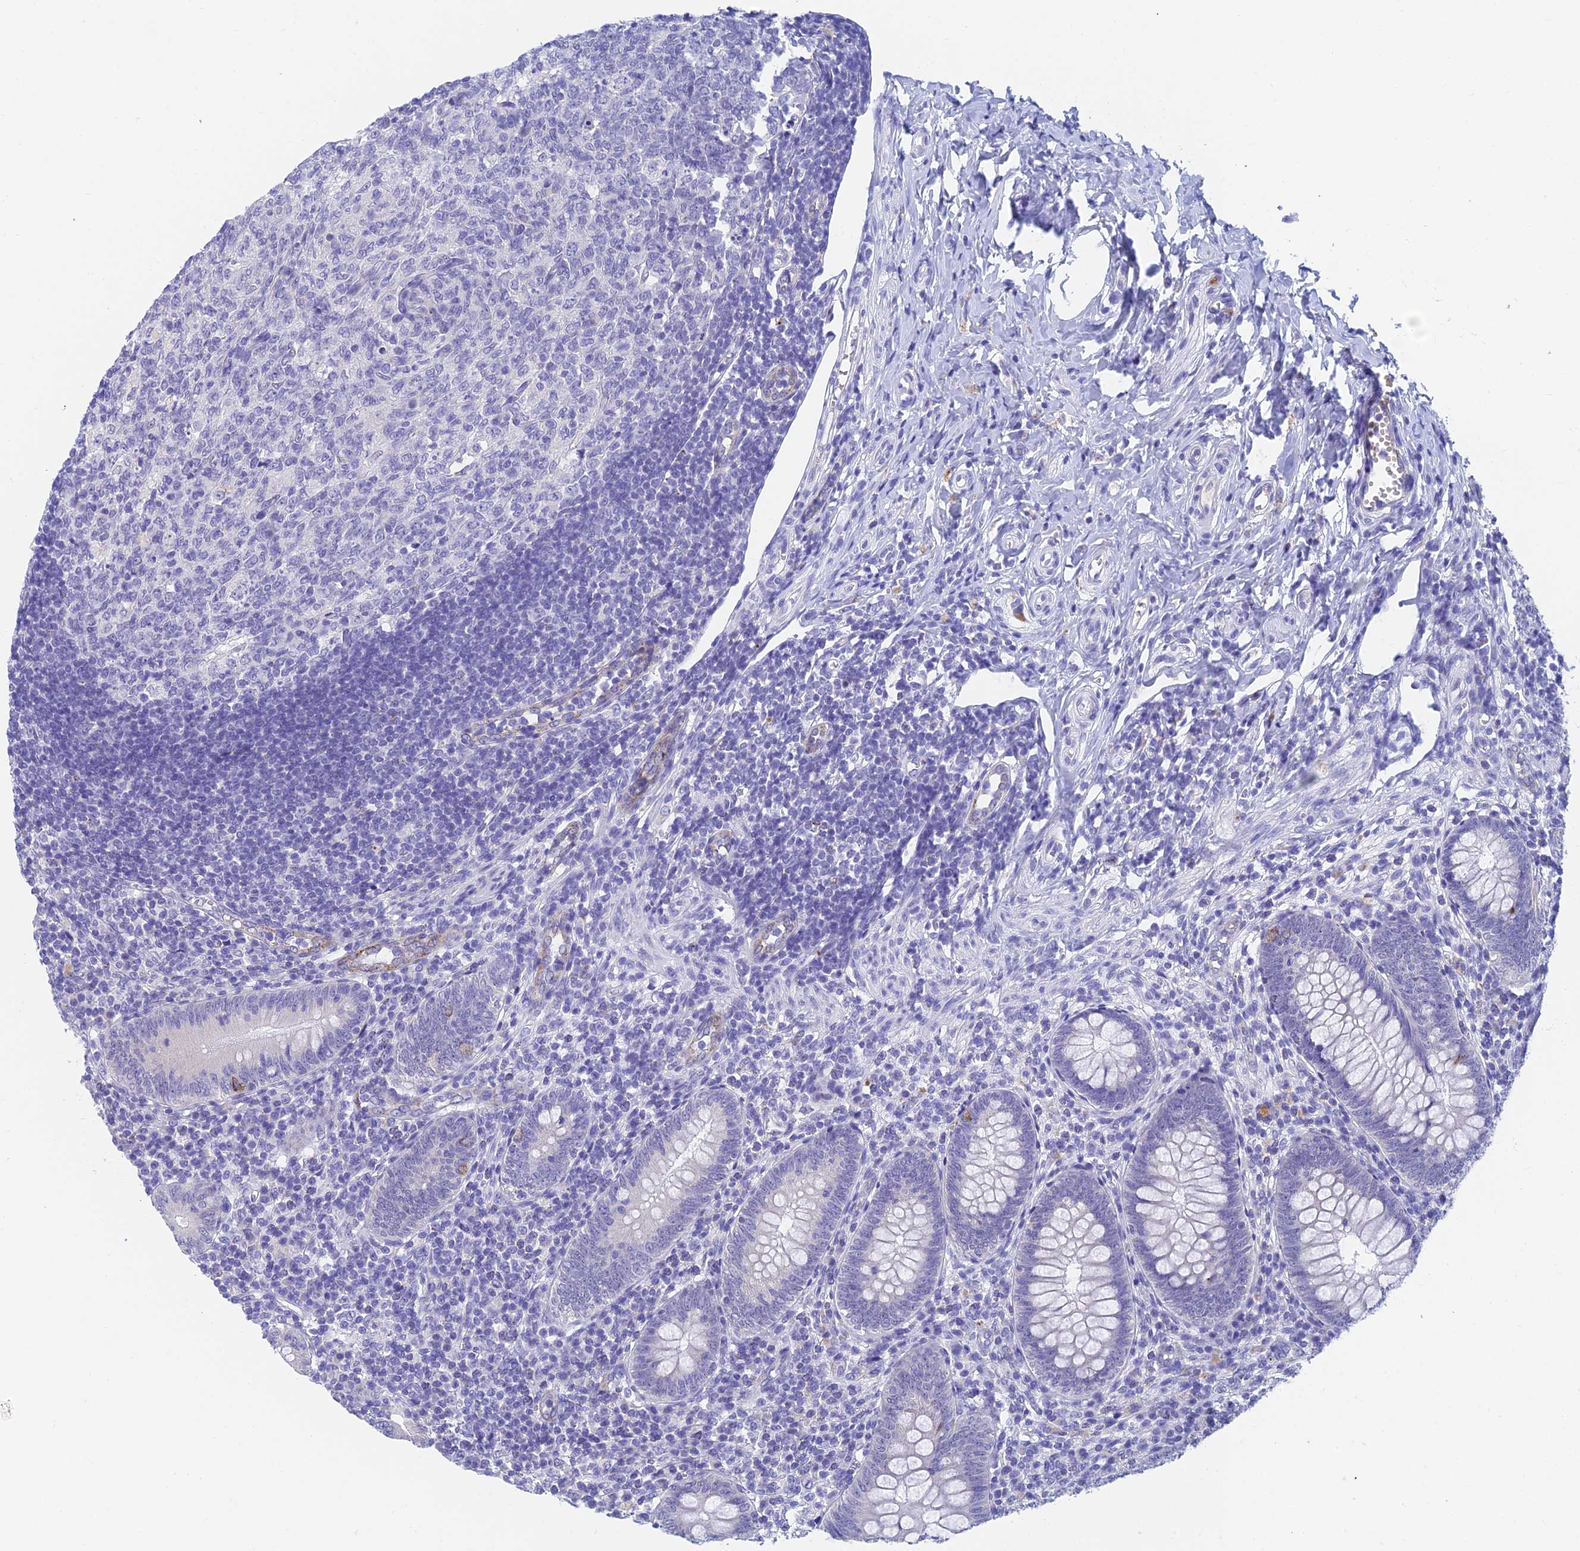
{"staining": {"intensity": "negative", "quantity": "none", "location": "none"}, "tissue": "appendix", "cell_type": "Glandular cells", "image_type": "normal", "snomed": [{"axis": "morphology", "description": "Normal tissue, NOS"}, {"axis": "topography", "description": "Appendix"}], "caption": "Glandular cells show no significant positivity in benign appendix. The staining was performed using DAB to visualize the protein expression in brown, while the nuclei were stained in blue with hematoxylin (Magnification: 20x).", "gene": "ADAMTS13", "patient": {"sex": "male", "age": 14}}